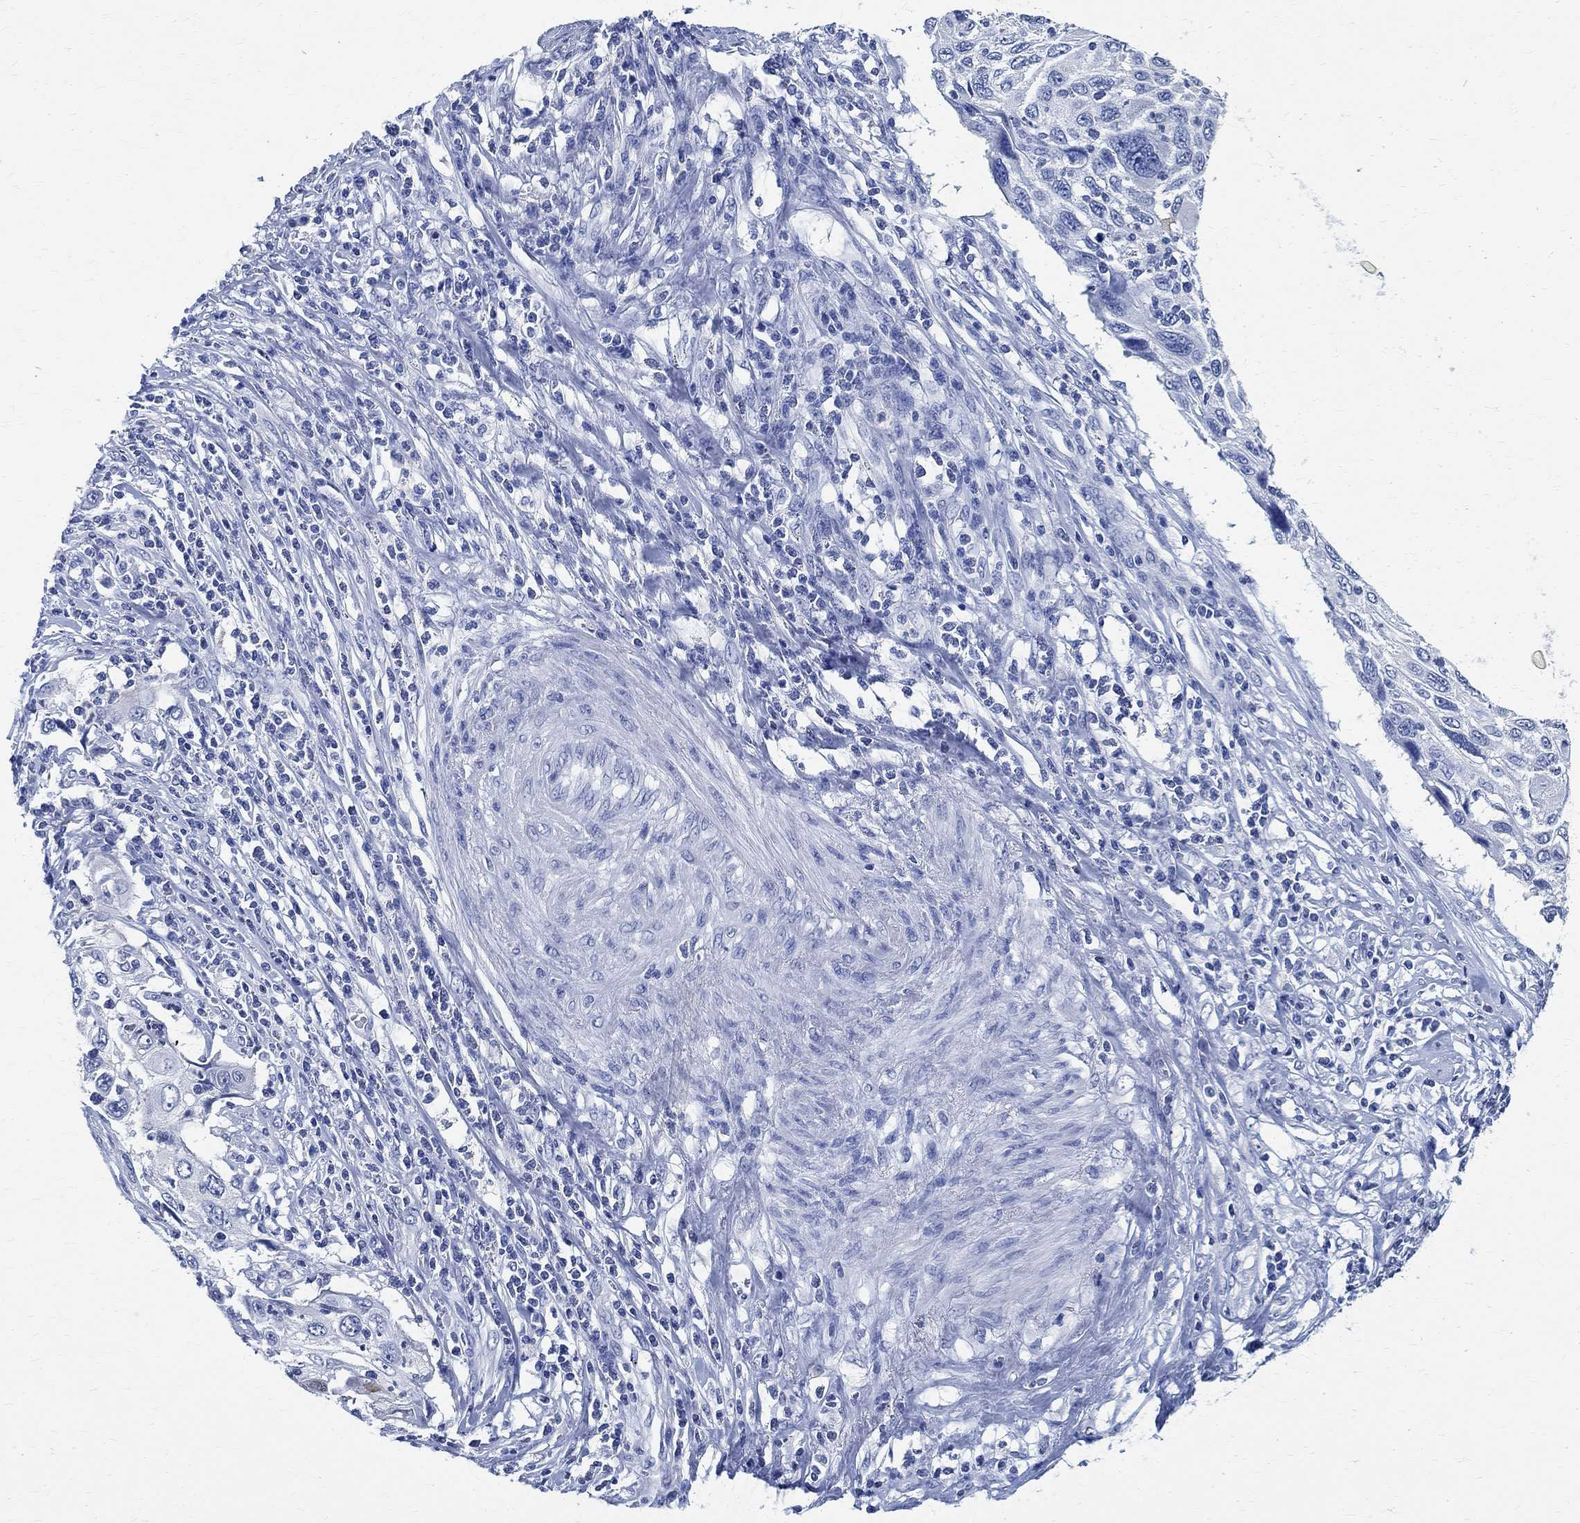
{"staining": {"intensity": "negative", "quantity": "none", "location": "none"}, "tissue": "cervical cancer", "cell_type": "Tumor cells", "image_type": "cancer", "snomed": [{"axis": "morphology", "description": "Squamous cell carcinoma, NOS"}, {"axis": "topography", "description": "Cervix"}], "caption": "The micrograph exhibits no staining of tumor cells in squamous cell carcinoma (cervical).", "gene": "TMEM221", "patient": {"sex": "female", "age": 70}}